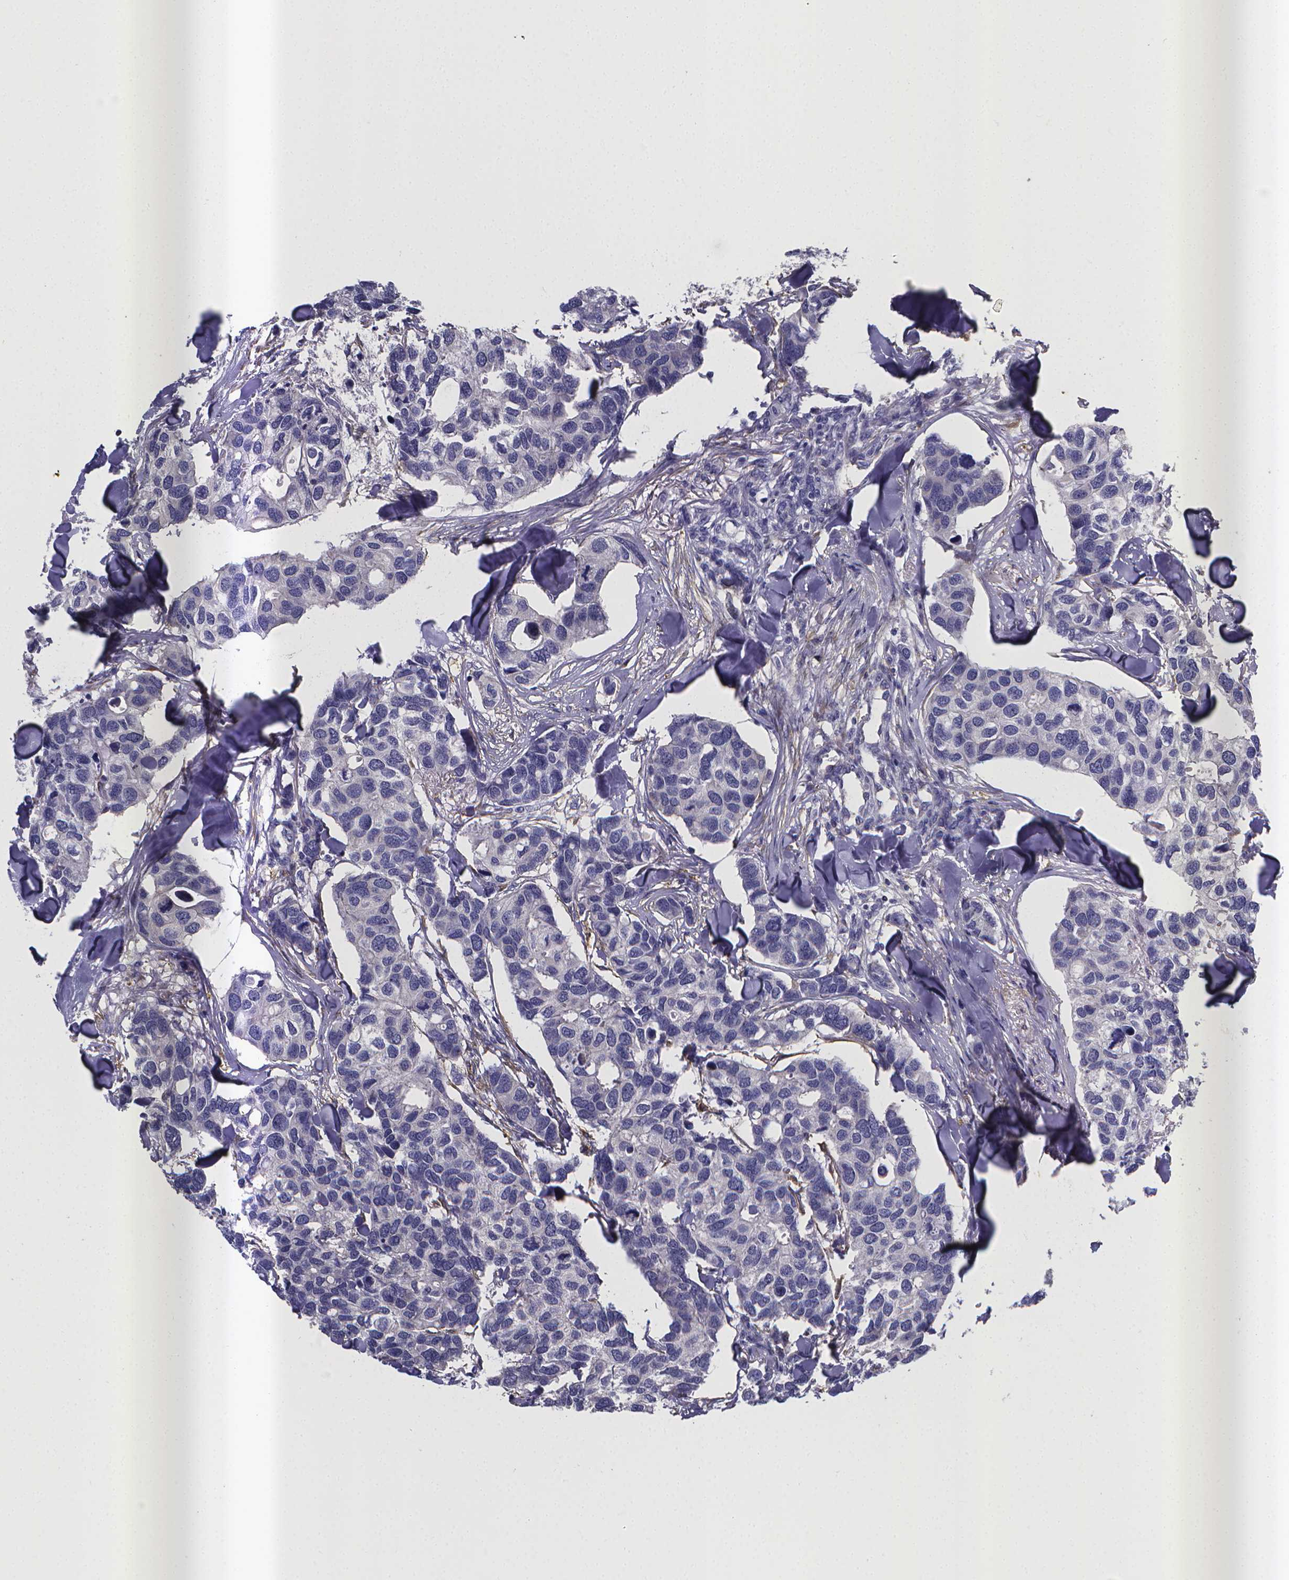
{"staining": {"intensity": "negative", "quantity": "none", "location": "none"}, "tissue": "breast cancer", "cell_type": "Tumor cells", "image_type": "cancer", "snomed": [{"axis": "morphology", "description": "Duct carcinoma"}, {"axis": "topography", "description": "Breast"}], "caption": "Histopathology image shows no significant protein staining in tumor cells of breast infiltrating ductal carcinoma.", "gene": "RERG", "patient": {"sex": "female", "age": 83}}